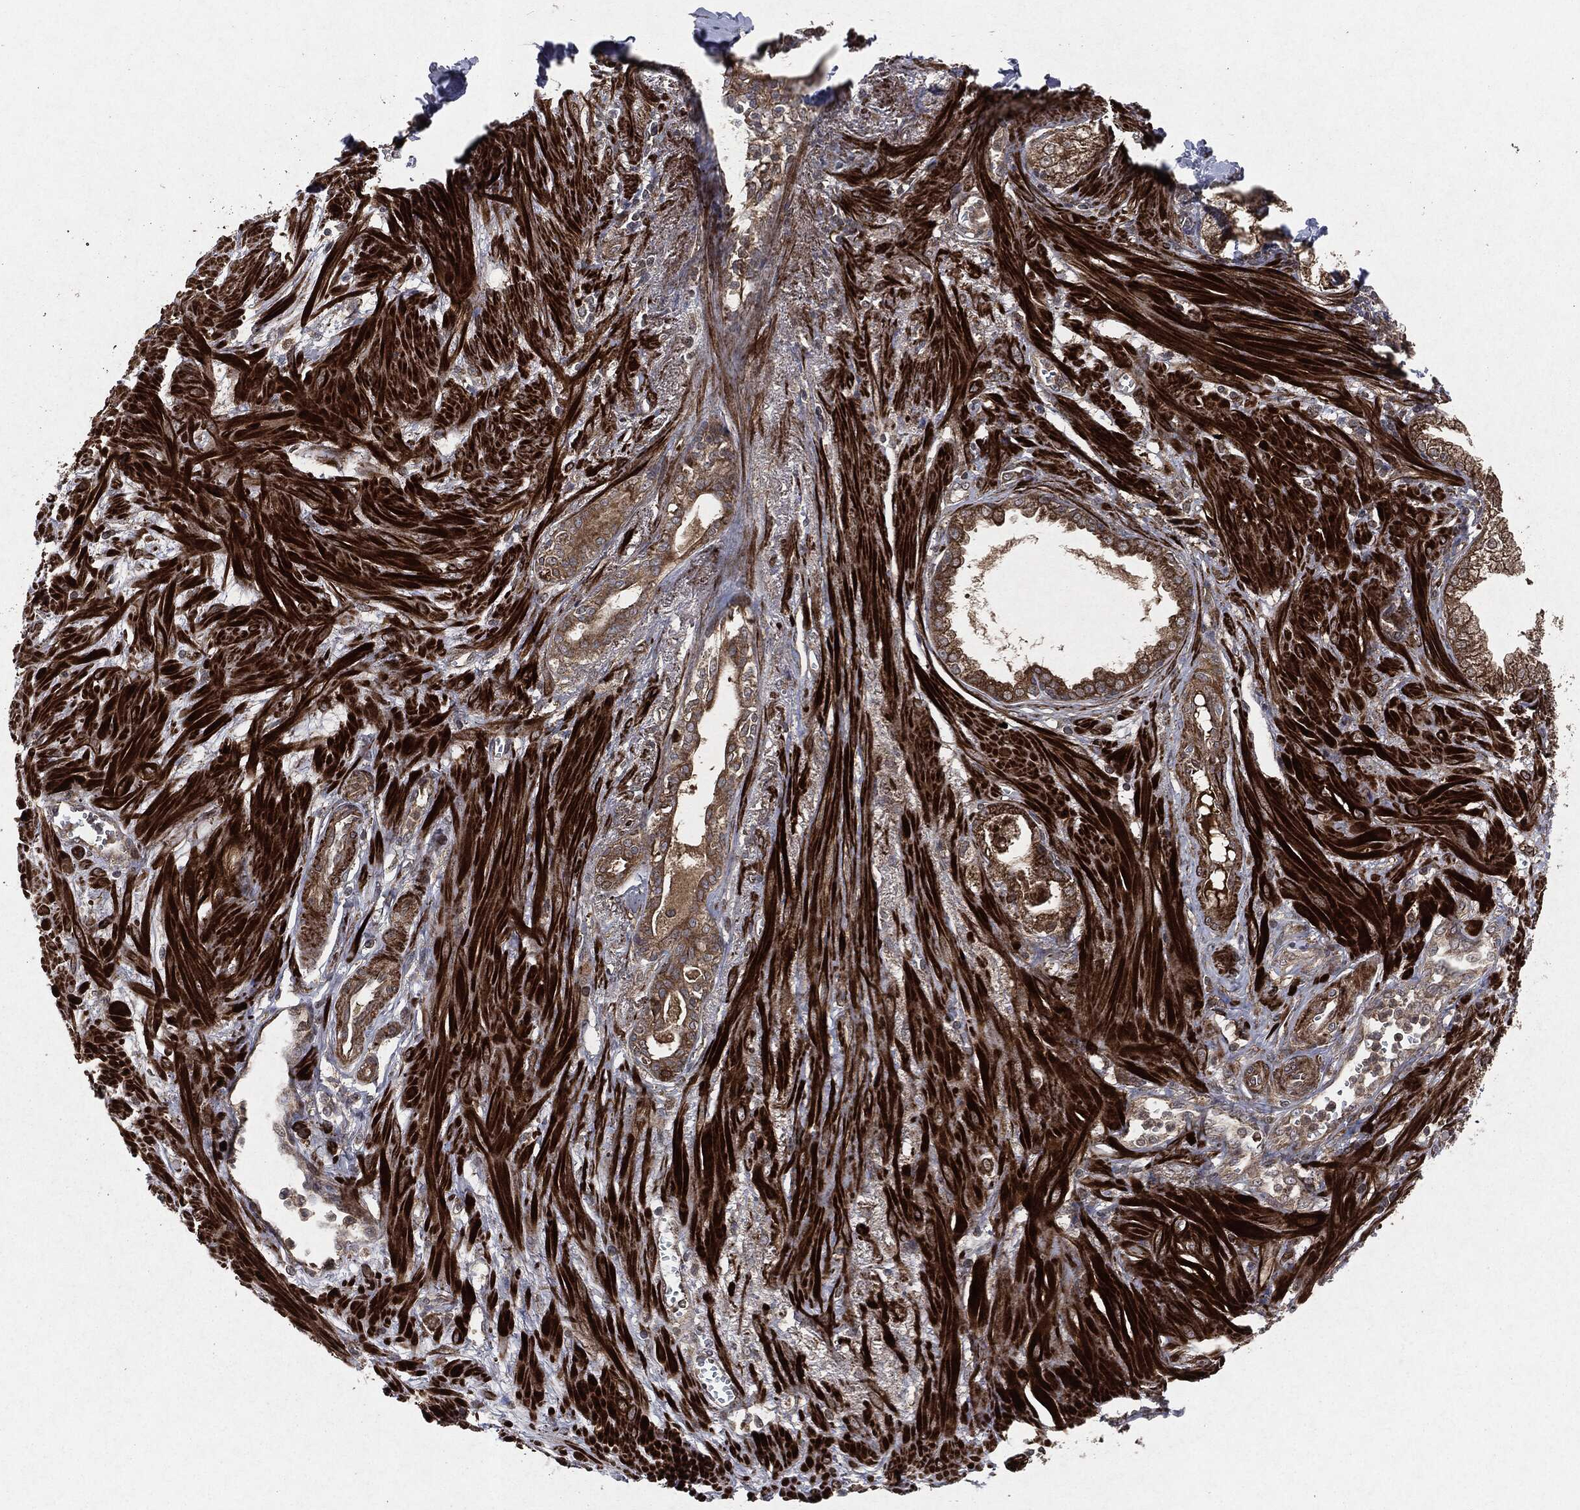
{"staining": {"intensity": "moderate", "quantity": ">75%", "location": "cytoplasmic/membranous"}, "tissue": "prostate cancer", "cell_type": "Tumor cells", "image_type": "cancer", "snomed": [{"axis": "morphology", "description": "Adenocarcinoma, NOS"}, {"axis": "topography", "description": "Prostate and seminal vesicle, NOS"}, {"axis": "topography", "description": "Prostate"}], "caption": "About >75% of tumor cells in prostate adenocarcinoma demonstrate moderate cytoplasmic/membranous protein positivity as visualized by brown immunohistochemical staining.", "gene": "RAF1", "patient": {"sex": "male", "age": 79}}